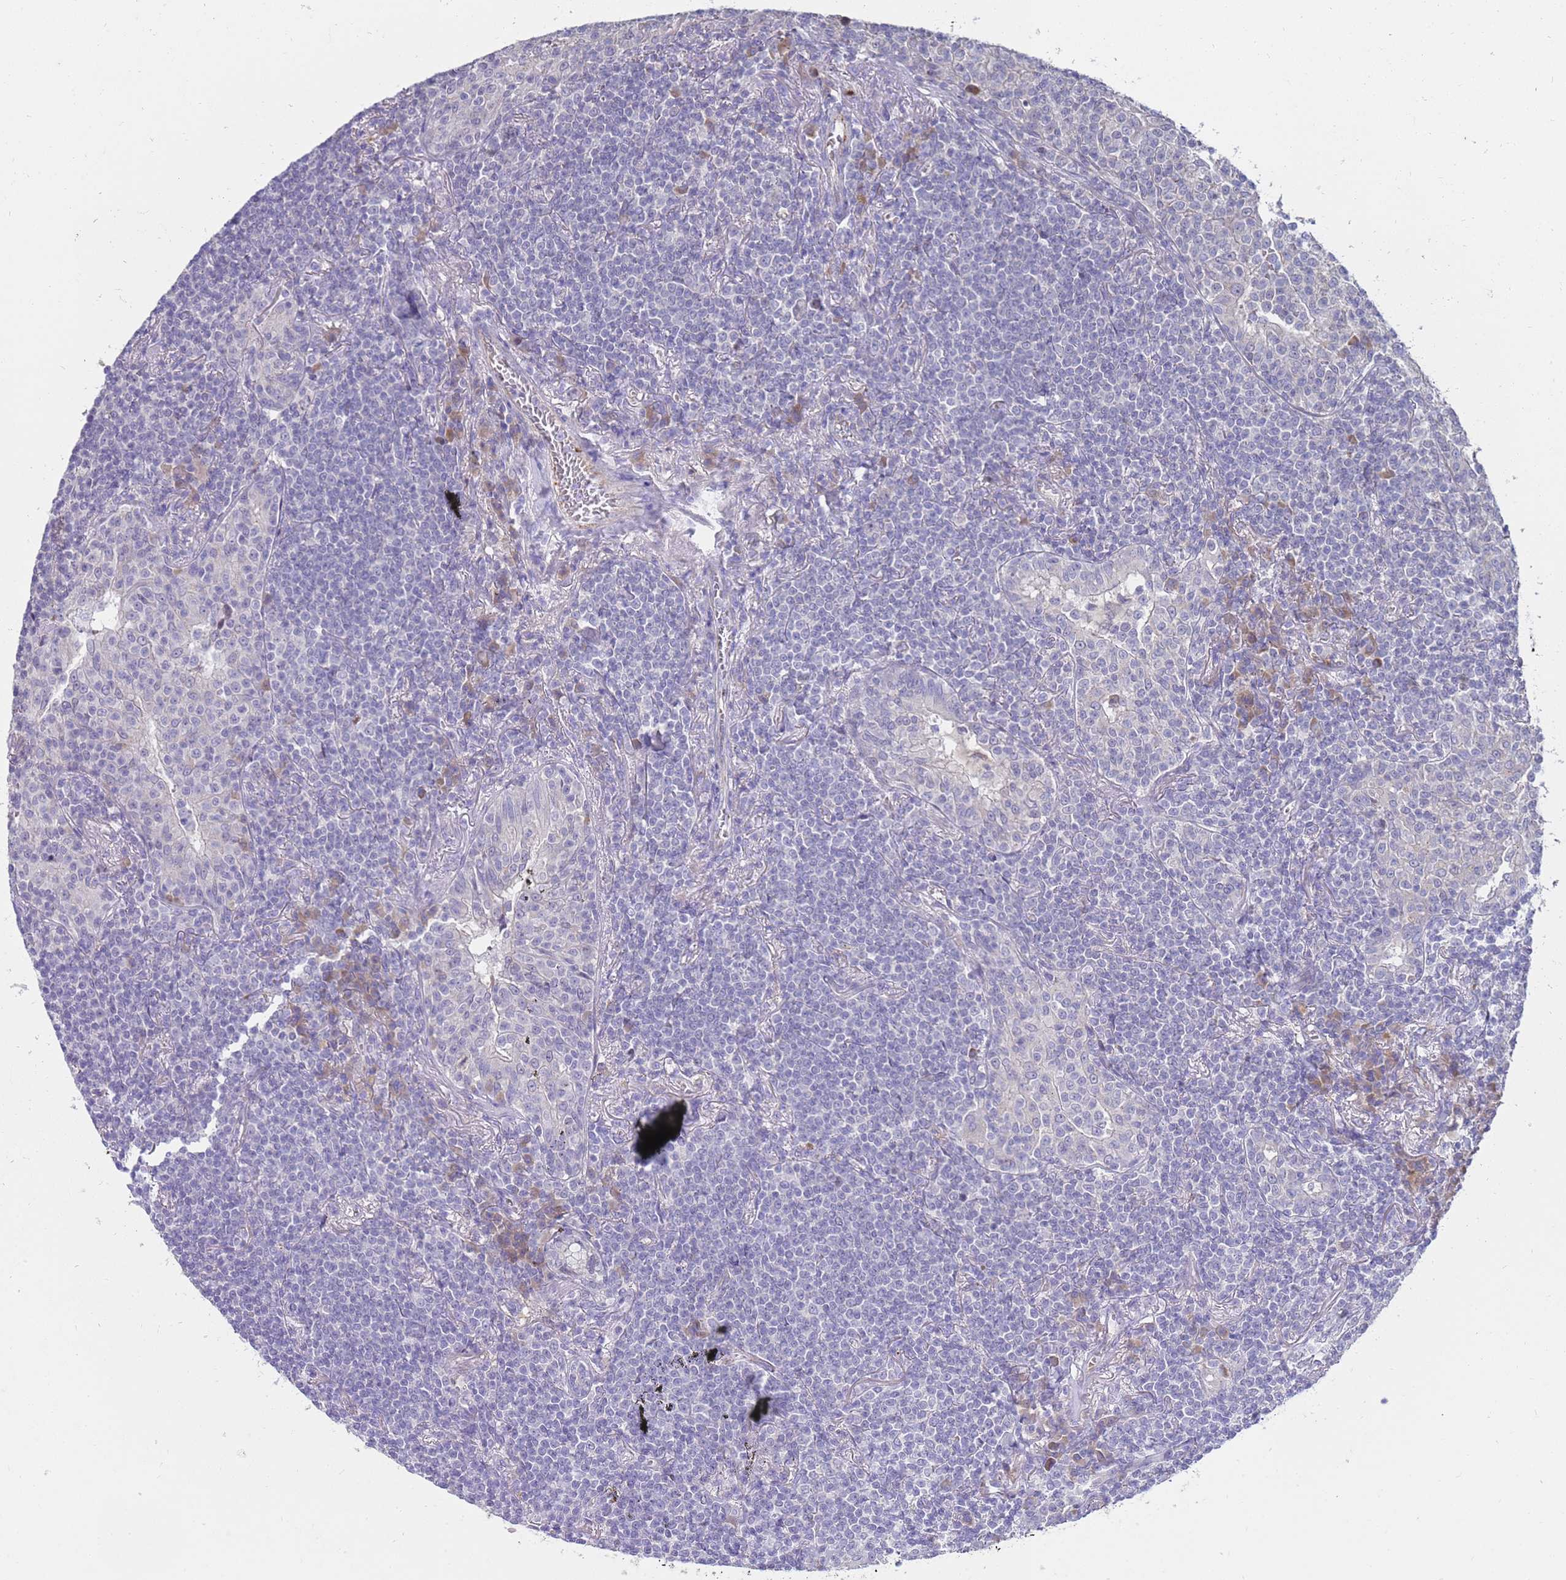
{"staining": {"intensity": "negative", "quantity": "none", "location": "none"}, "tissue": "lymphoma", "cell_type": "Tumor cells", "image_type": "cancer", "snomed": [{"axis": "morphology", "description": "Malignant lymphoma, non-Hodgkin's type, Low grade"}, {"axis": "topography", "description": "Lung"}], "caption": "Immunohistochemical staining of human malignant lymphoma, non-Hodgkin's type (low-grade) exhibits no significant staining in tumor cells. Brightfield microscopy of immunohistochemistry (IHC) stained with DAB (brown) and hematoxylin (blue), captured at high magnification.", "gene": "NMUR2", "patient": {"sex": "female", "age": 71}}